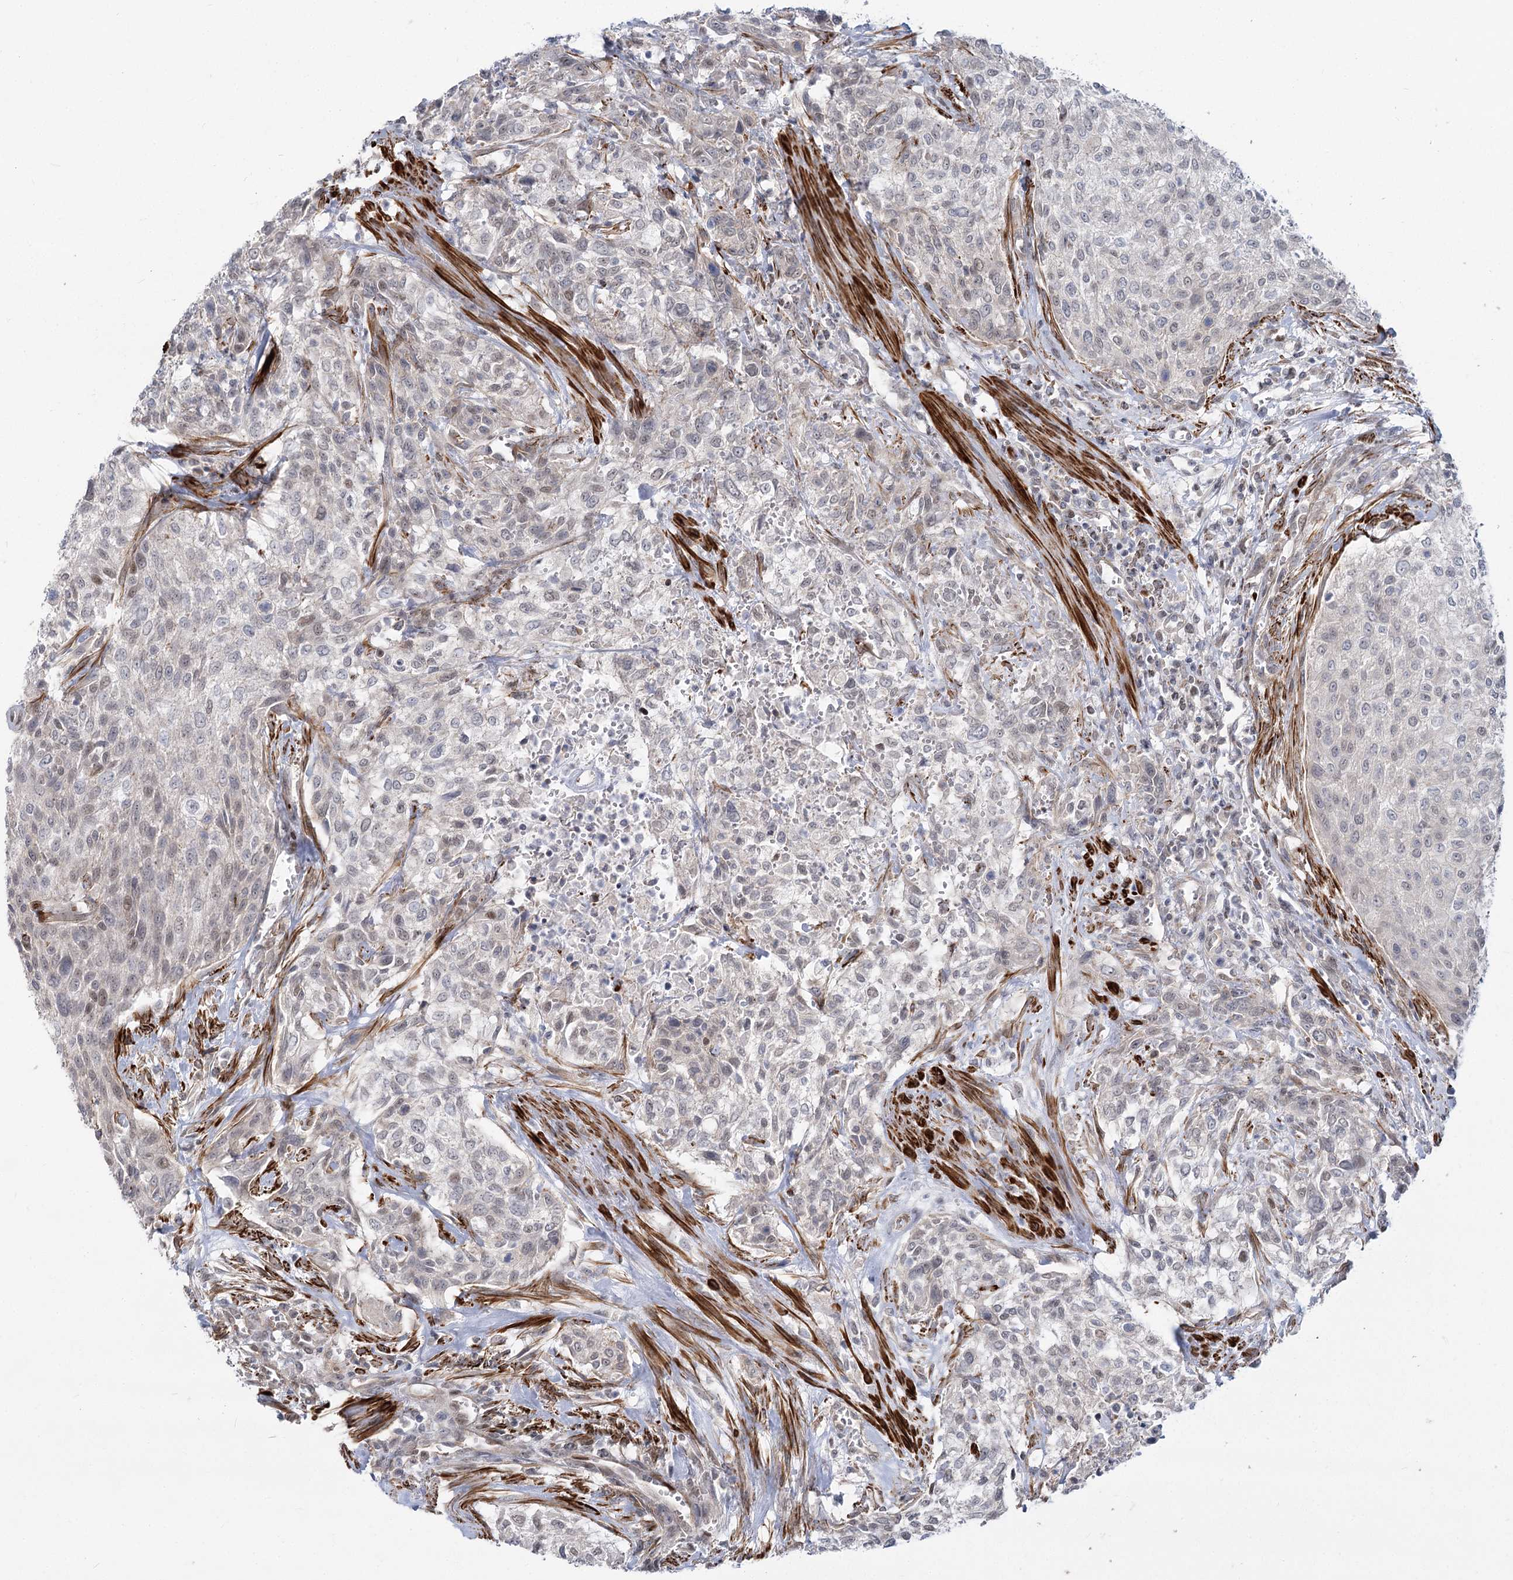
{"staining": {"intensity": "weak", "quantity": "25%-75%", "location": "nuclear"}, "tissue": "urothelial cancer", "cell_type": "Tumor cells", "image_type": "cancer", "snomed": [{"axis": "morphology", "description": "Normal tissue, NOS"}, {"axis": "morphology", "description": "Urothelial carcinoma, NOS"}, {"axis": "topography", "description": "Urinary bladder"}, {"axis": "topography", "description": "Peripheral nerve tissue"}], "caption": "Transitional cell carcinoma stained with DAB (3,3'-diaminobenzidine) IHC shows low levels of weak nuclear staining in approximately 25%-75% of tumor cells.", "gene": "ARSI", "patient": {"sex": "male", "age": 35}}